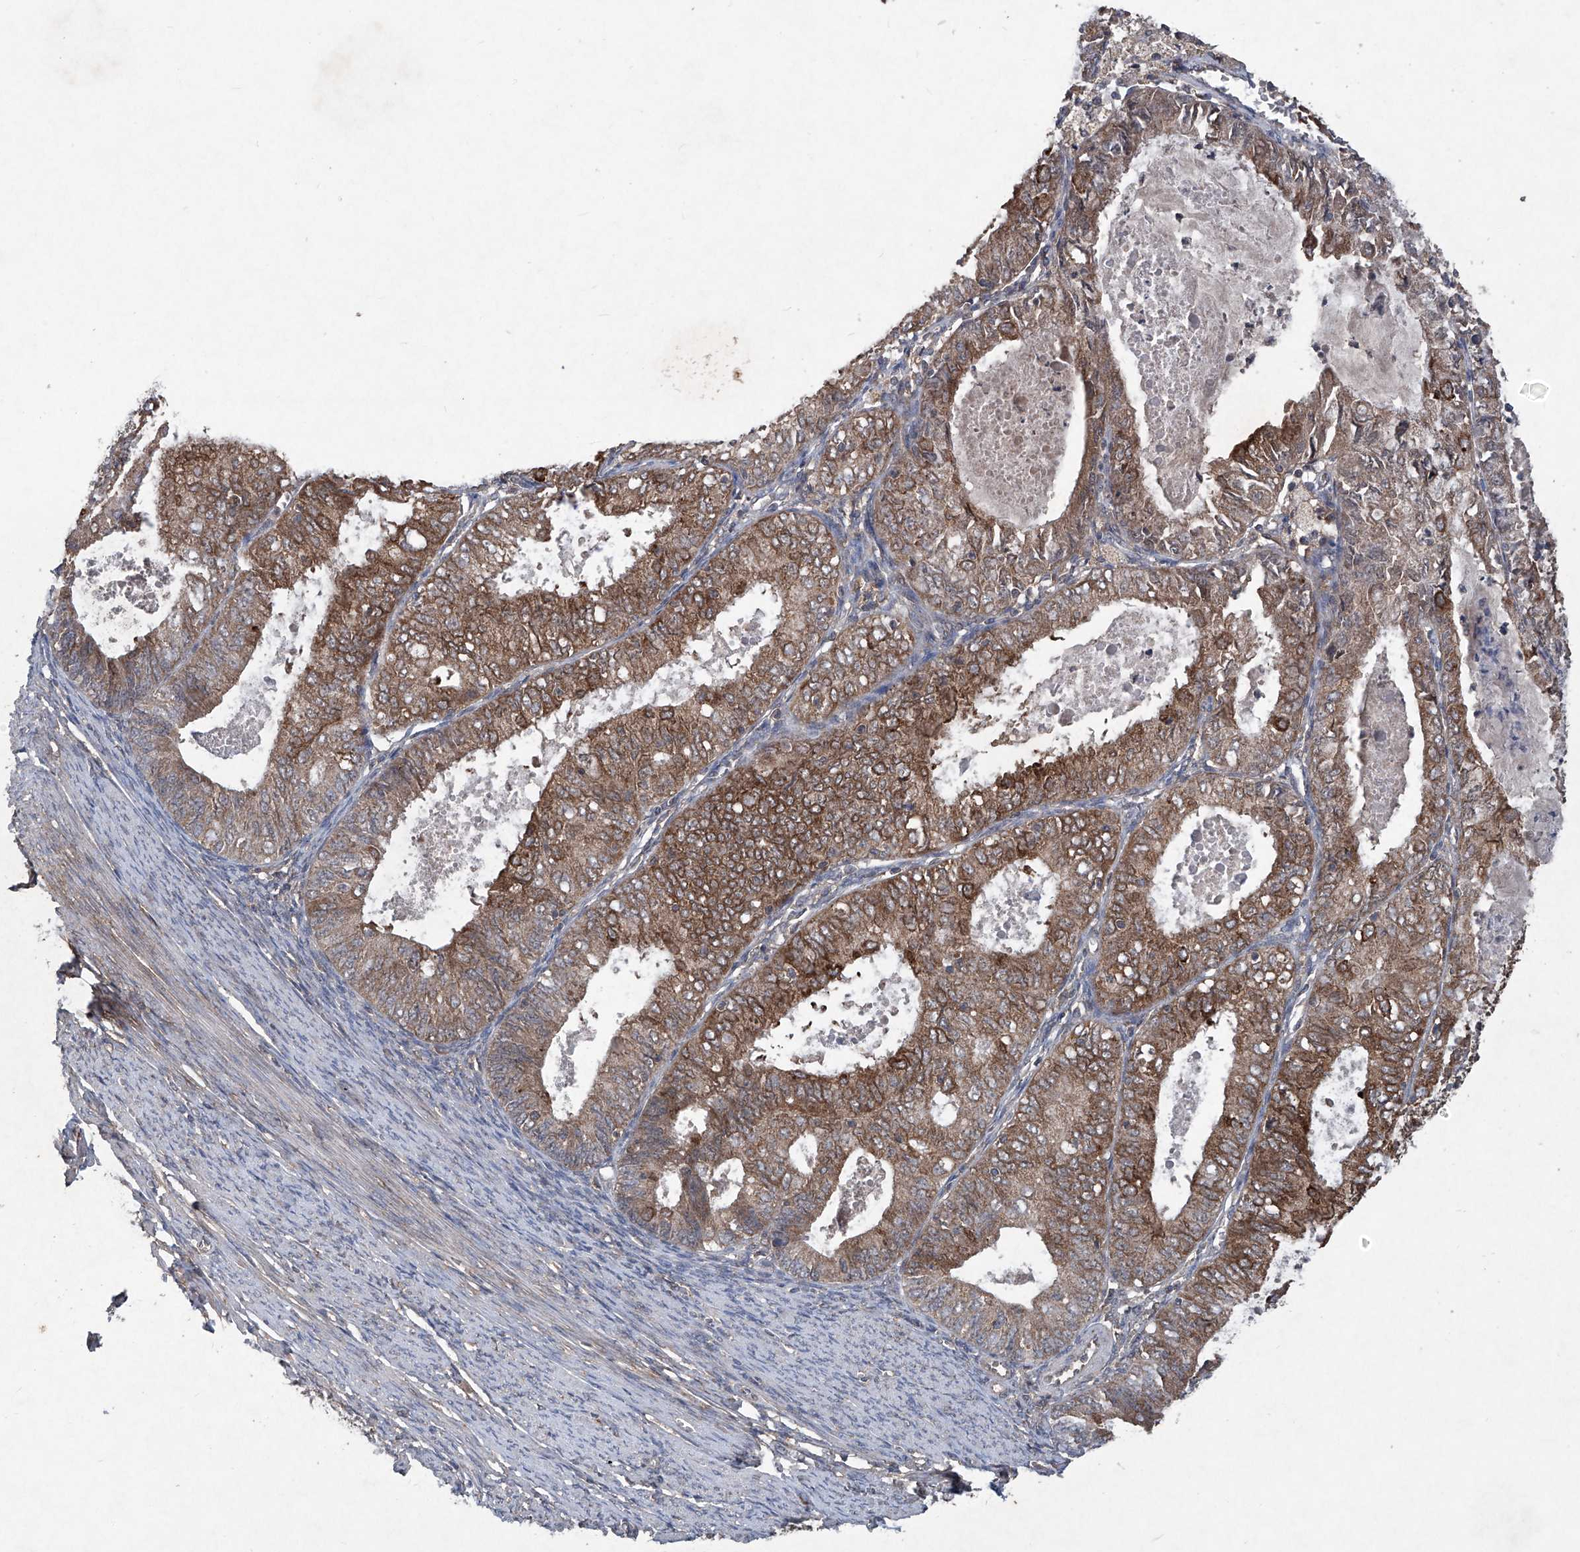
{"staining": {"intensity": "moderate", "quantity": ">75%", "location": "cytoplasmic/membranous"}, "tissue": "endometrial cancer", "cell_type": "Tumor cells", "image_type": "cancer", "snomed": [{"axis": "morphology", "description": "Adenocarcinoma, NOS"}, {"axis": "topography", "description": "Endometrium"}], "caption": "DAB (3,3'-diaminobenzidine) immunohistochemical staining of endometrial cancer (adenocarcinoma) demonstrates moderate cytoplasmic/membranous protein positivity in about >75% of tumor cells. (IHC, brightfield microscopy, high magnification).", "gene": "SUMF2", "patient": {"sex": "female", "age": 57}}